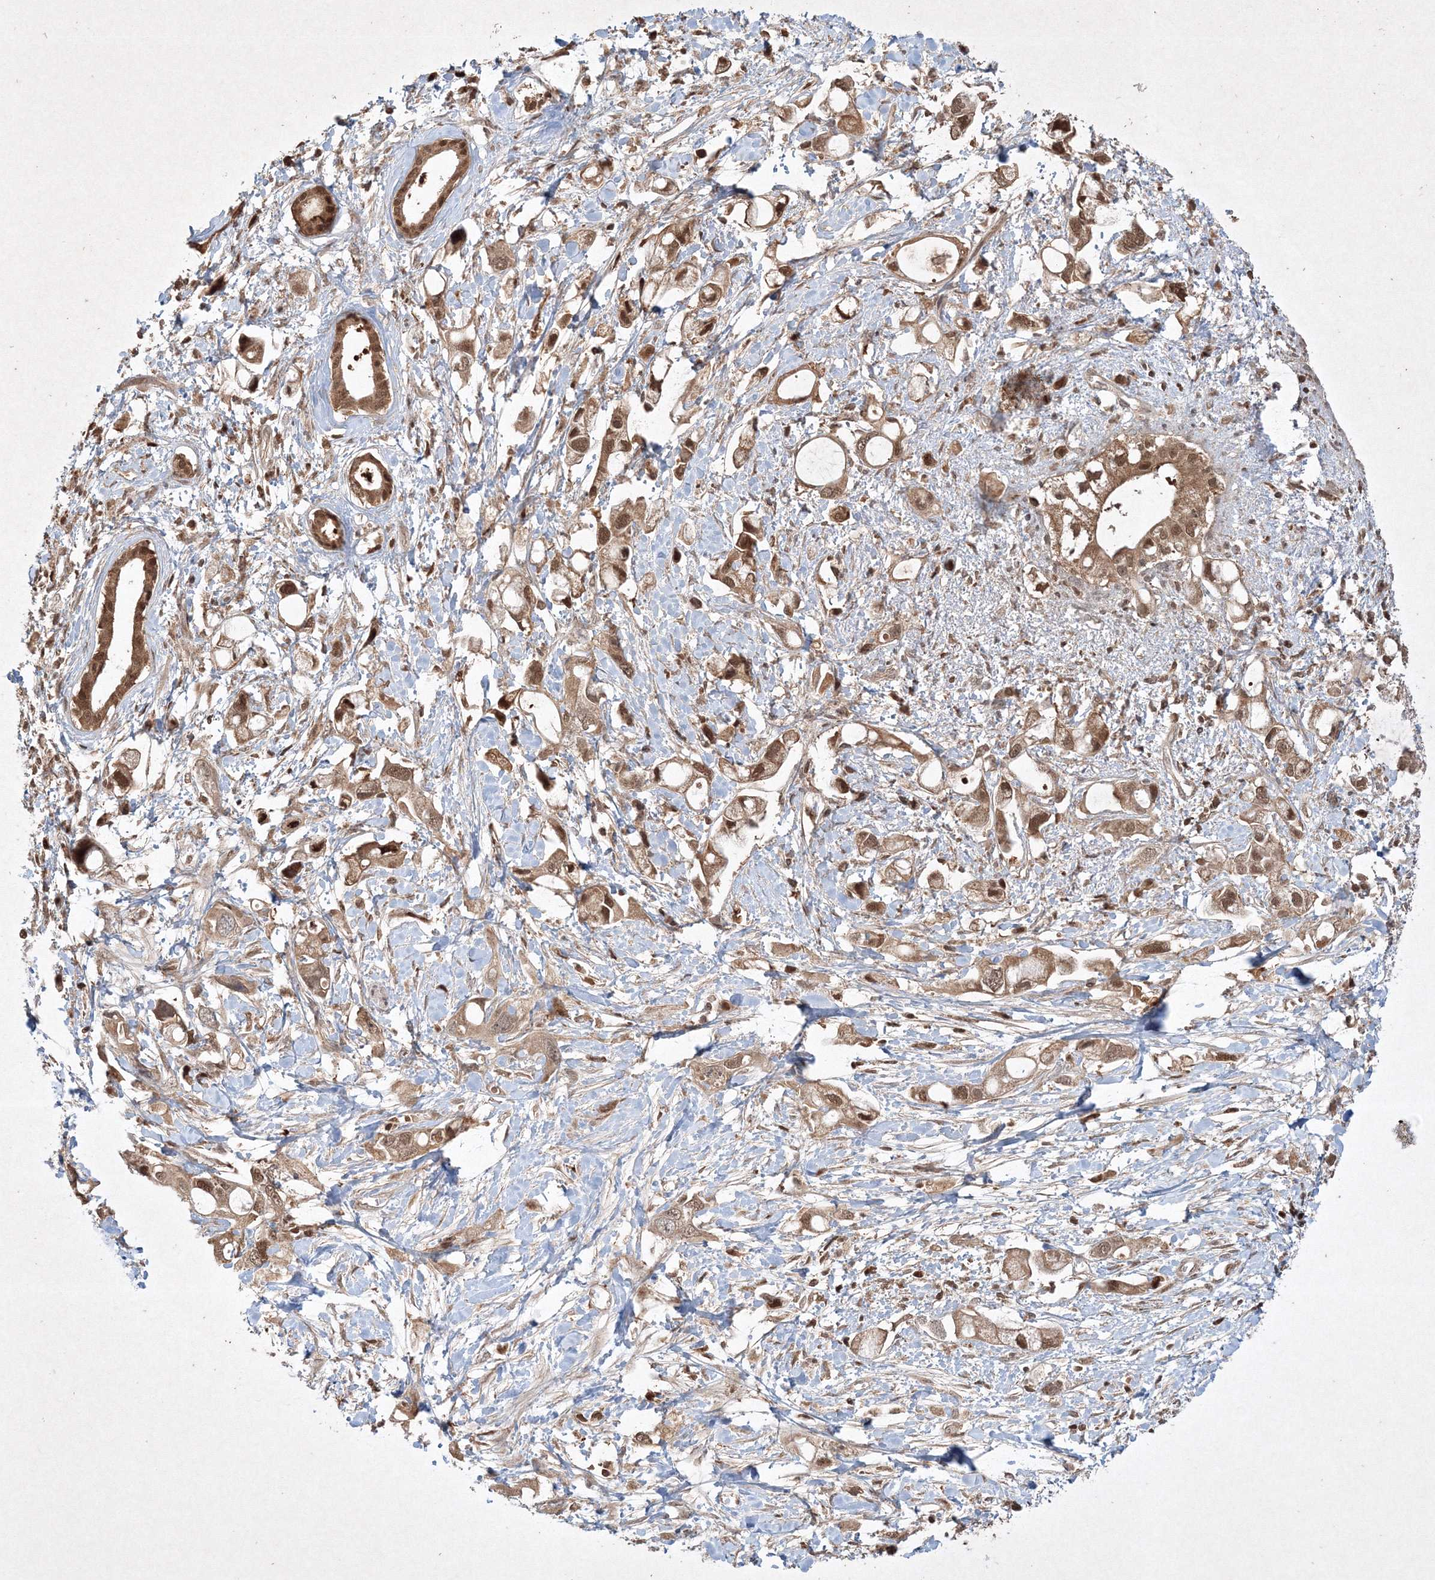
{"staining": {"intensity": "moderate", "quantity": ">75%", "location": "cytoplasmic/membranous,nuclear"}, "tissue": "pancreatic cancer", "cell_type": "Tumor cells", "image_type": "cancer", "snomed": [{"axis": "morphology", "description": "Adenocarcinoma, NOS"}, {"axis": "topography", "description": "Pancreas"}], "caption": "The micrograph displays staining of adenocarcinoma (pancreatic), revealing moderate cytoplasmic/membranous and nuclear protein expression (brown color) within tumor cells.", "gene": "PLTP", "patient": {"sex": "female", "age": 56}}